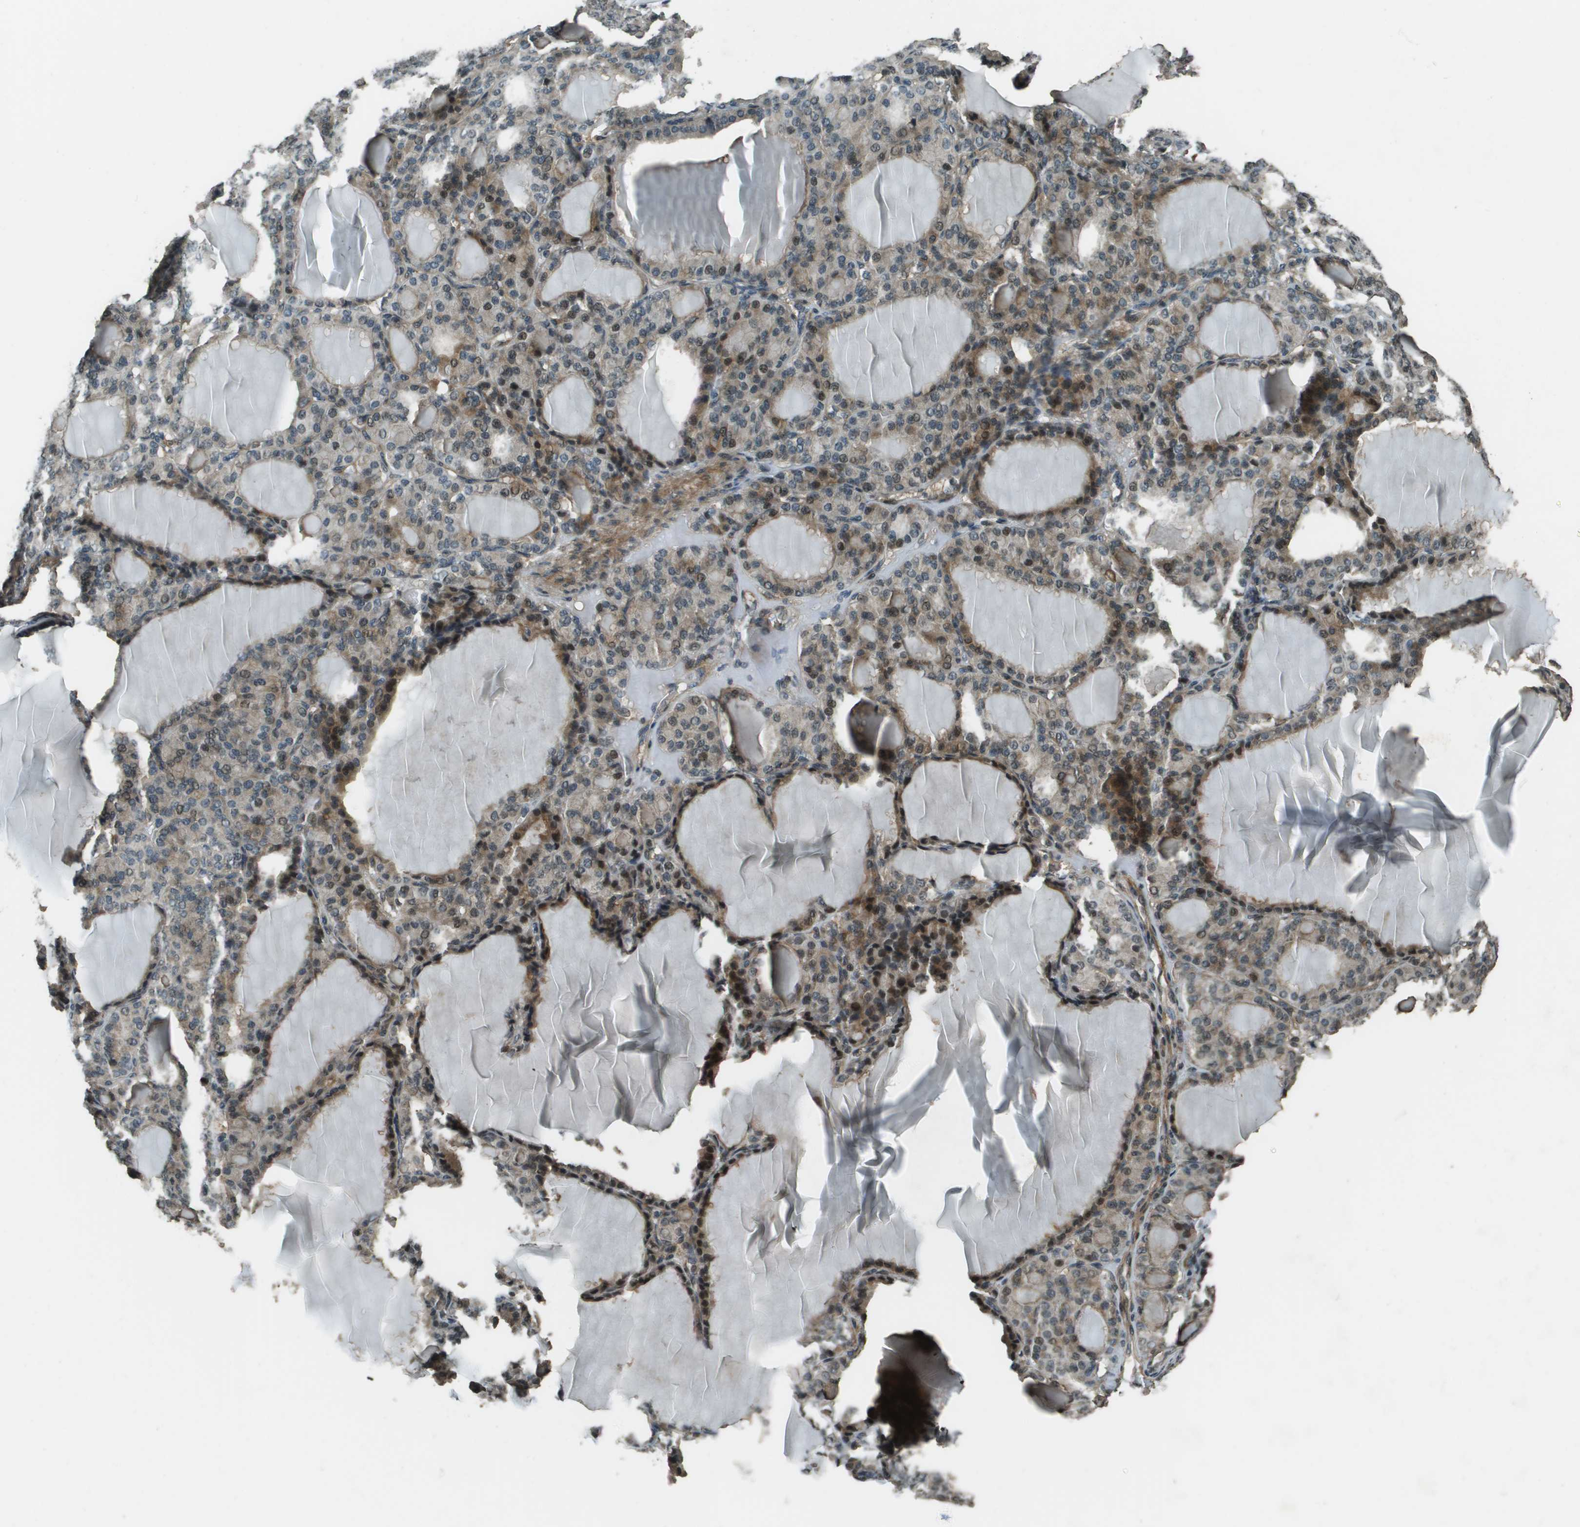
{"staining": {"intensity": "moderate", "quantity": ">75%", "location": "cytoplasmic/membranous"}, "tissue": "thyroid gland", "cell_type": "Glandular cells", "image_type": "normal", "snomed": [{"axis": "morphology", "description": "Normal tissue, NOS"}, {"axis": "topography", "description": "Thyroid gland"}], "caption": "Glandular cells exhibit medium levels of moderate cytoplasmic/membranous expression in about >75% of cells in normal human thyroid gland. Immunohistochemistry stains the protein in brown and the nuclei are stained blue.", "gene": "SDC3", "patient": {"sex": "female", "age": 28}}